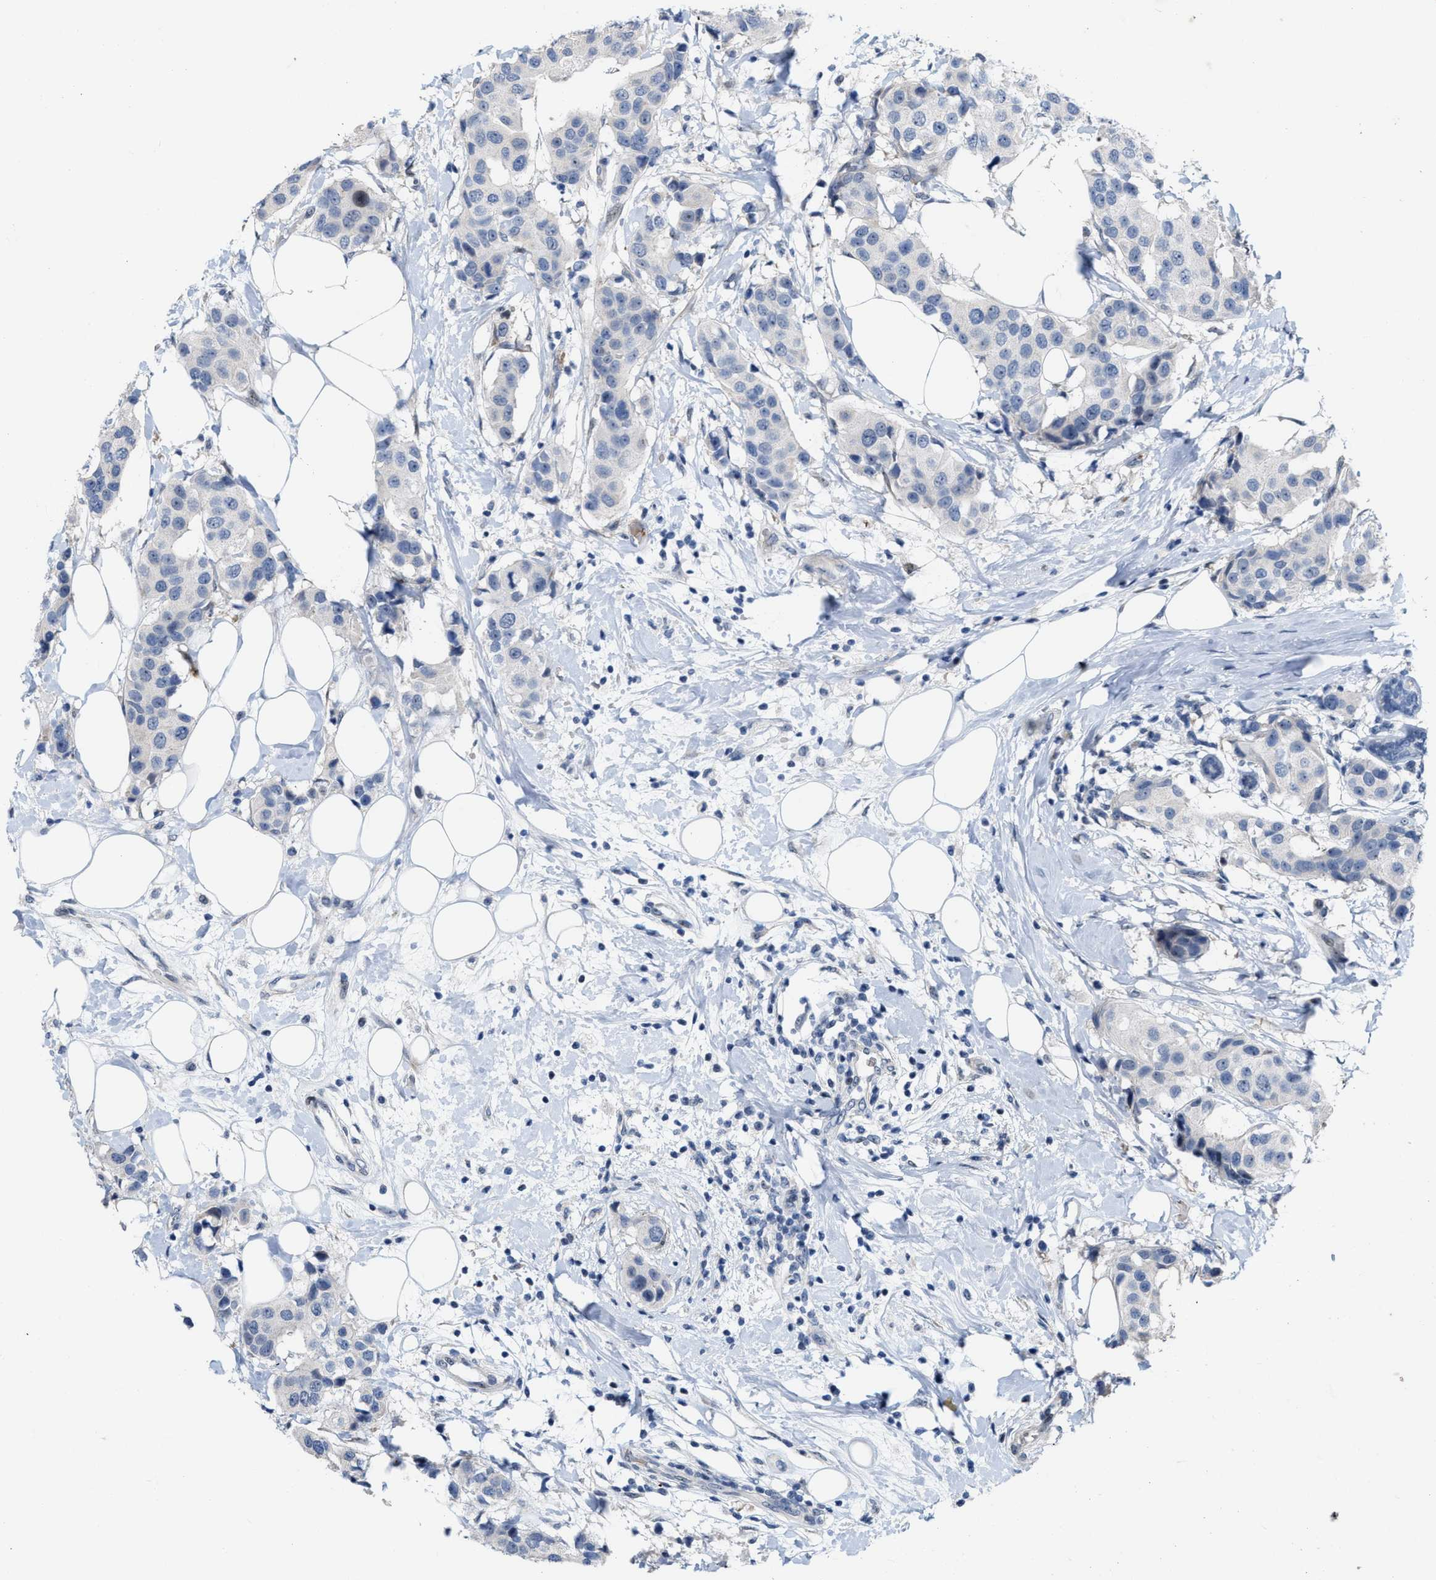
{"staining": {"intensity": "negative", "quantity": "none", "location": "none"}, "tissue": "breast cancer", "cell_type": "Tumor cells", "image_type": "cancer", "snomed": [{"axis": "morphology", "description": "Normal tissue, NOS"}, {"axis": "morphology", "description": "Duct carcinoma"}, {"axis": "topography", "description": "Breast"}], "caption": "Immunohistochemistry micrograph of neoplastic tissue: human breast cancer stained with DAB (3,3'-diaminobenzidine) demonstrates no significant protein staining in tumor cells. (DAB (3,3'-diaminobenzidine) immunohistochemistry with hematoxylin counter stain).", "gene": "POLR1F", "patient": {"sex": "female", "age": 39}}